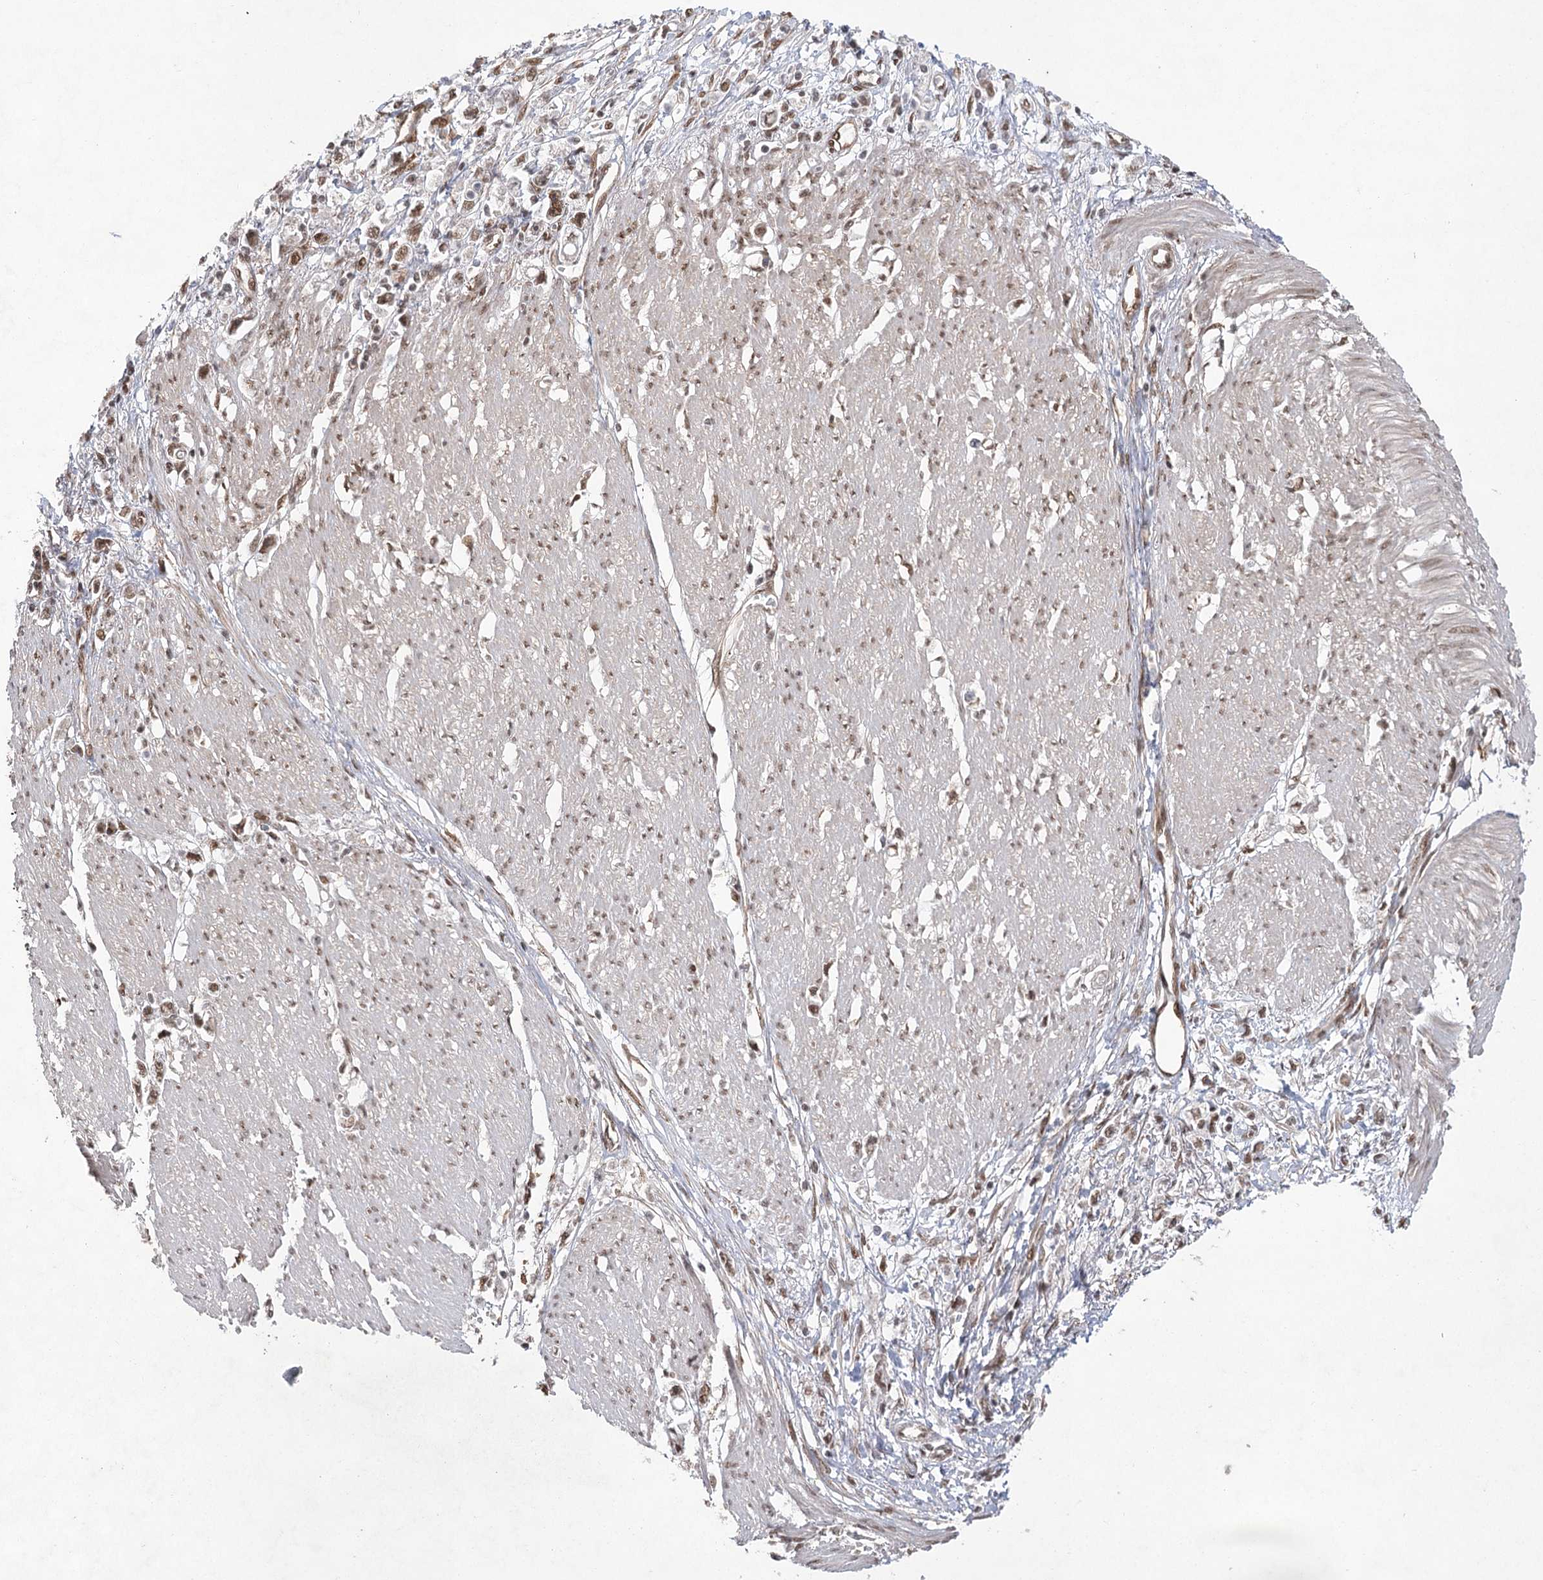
{"staining": {"intensity": "moderate", "quantity": ">75%", "location": "nuclear"}, "tissue": "stomach cancer", "cell_type": "Tumor cells", "image_type": "cancer", "snomed": [{"axis": "morphology", "description": "Adenocarcinoma, NOS"}, {"axis": "topography", "description": "Stomach"}], "caption": "Protein staining exhibits moderate nuclear expression in approximately >75% of tumor cells in adenocarcinoma (stomach).", "gene": "ZCCHC8", "patient": {"sex": "female", "age": 59}}